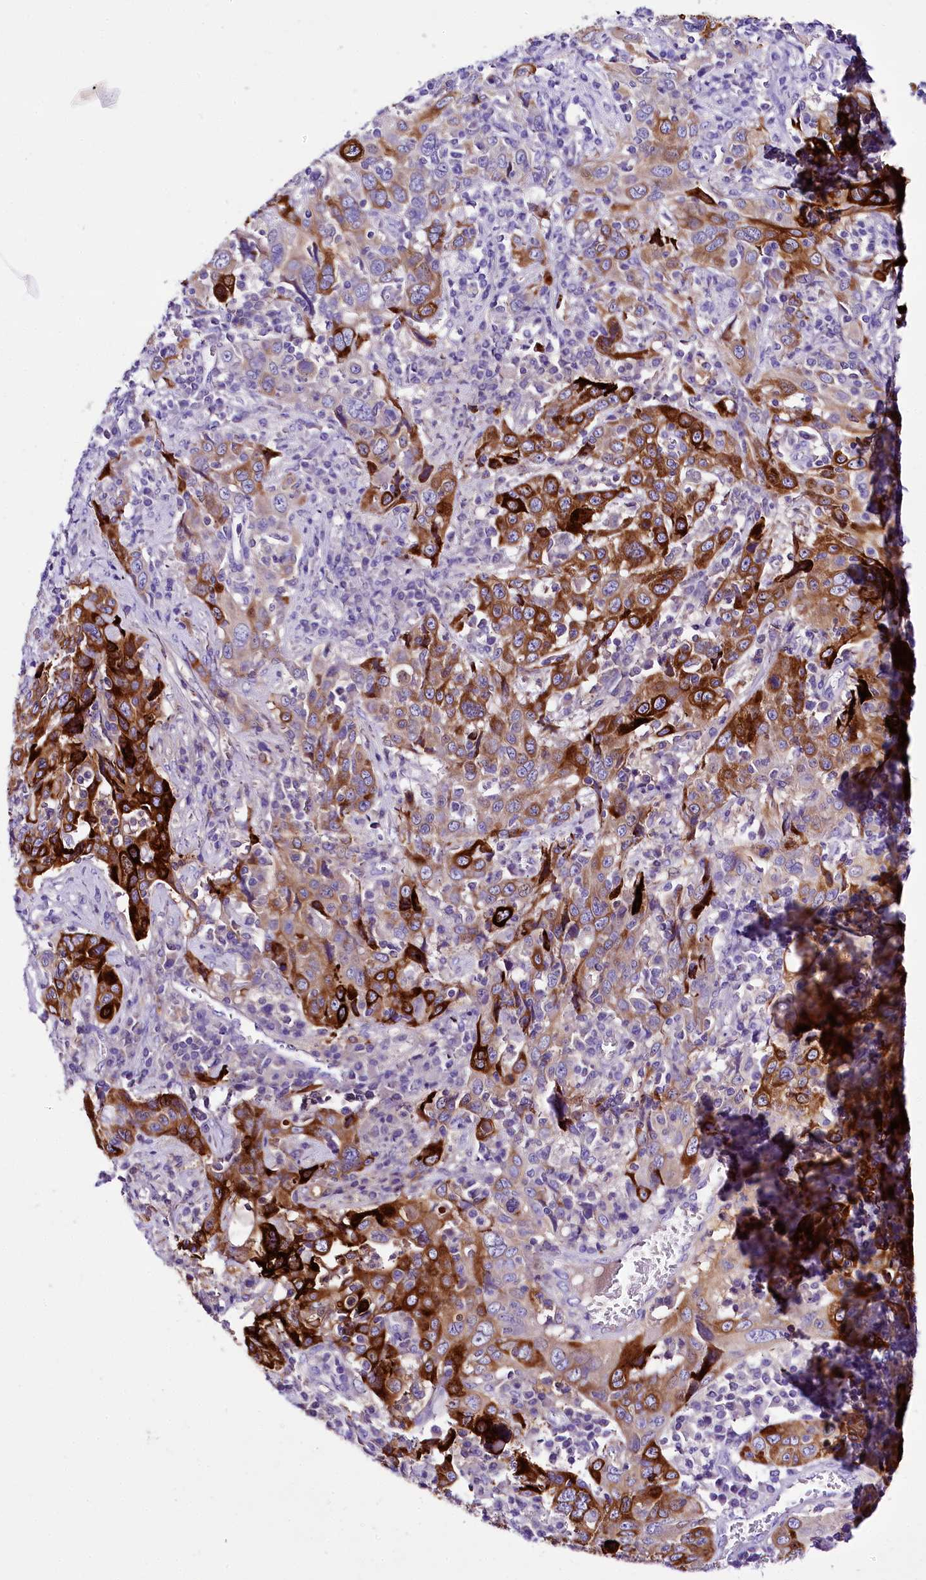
{"staining": {"intensity": "strong", "quantity": ">75%", "location": "cytoplasmic/membranous"}, "tissue": "cervical cancer", "cell_type": "Tumor cells", "image_type": "cancer", "snomed": [{"axis": "morphology", "description": "Squamous cell carcinoma, NOS"}, {"axis": "topography", "description": "Cervix"}], "caption": "Cervical cancer (squamous cell carcinoma) was stained to show a protein in brown. There is high levels of strong cytoplasmic/membranous staining in about >75% of tumor cells.", "gene": "A2ML1", "patient": {"sex": "female", "age": 46}}